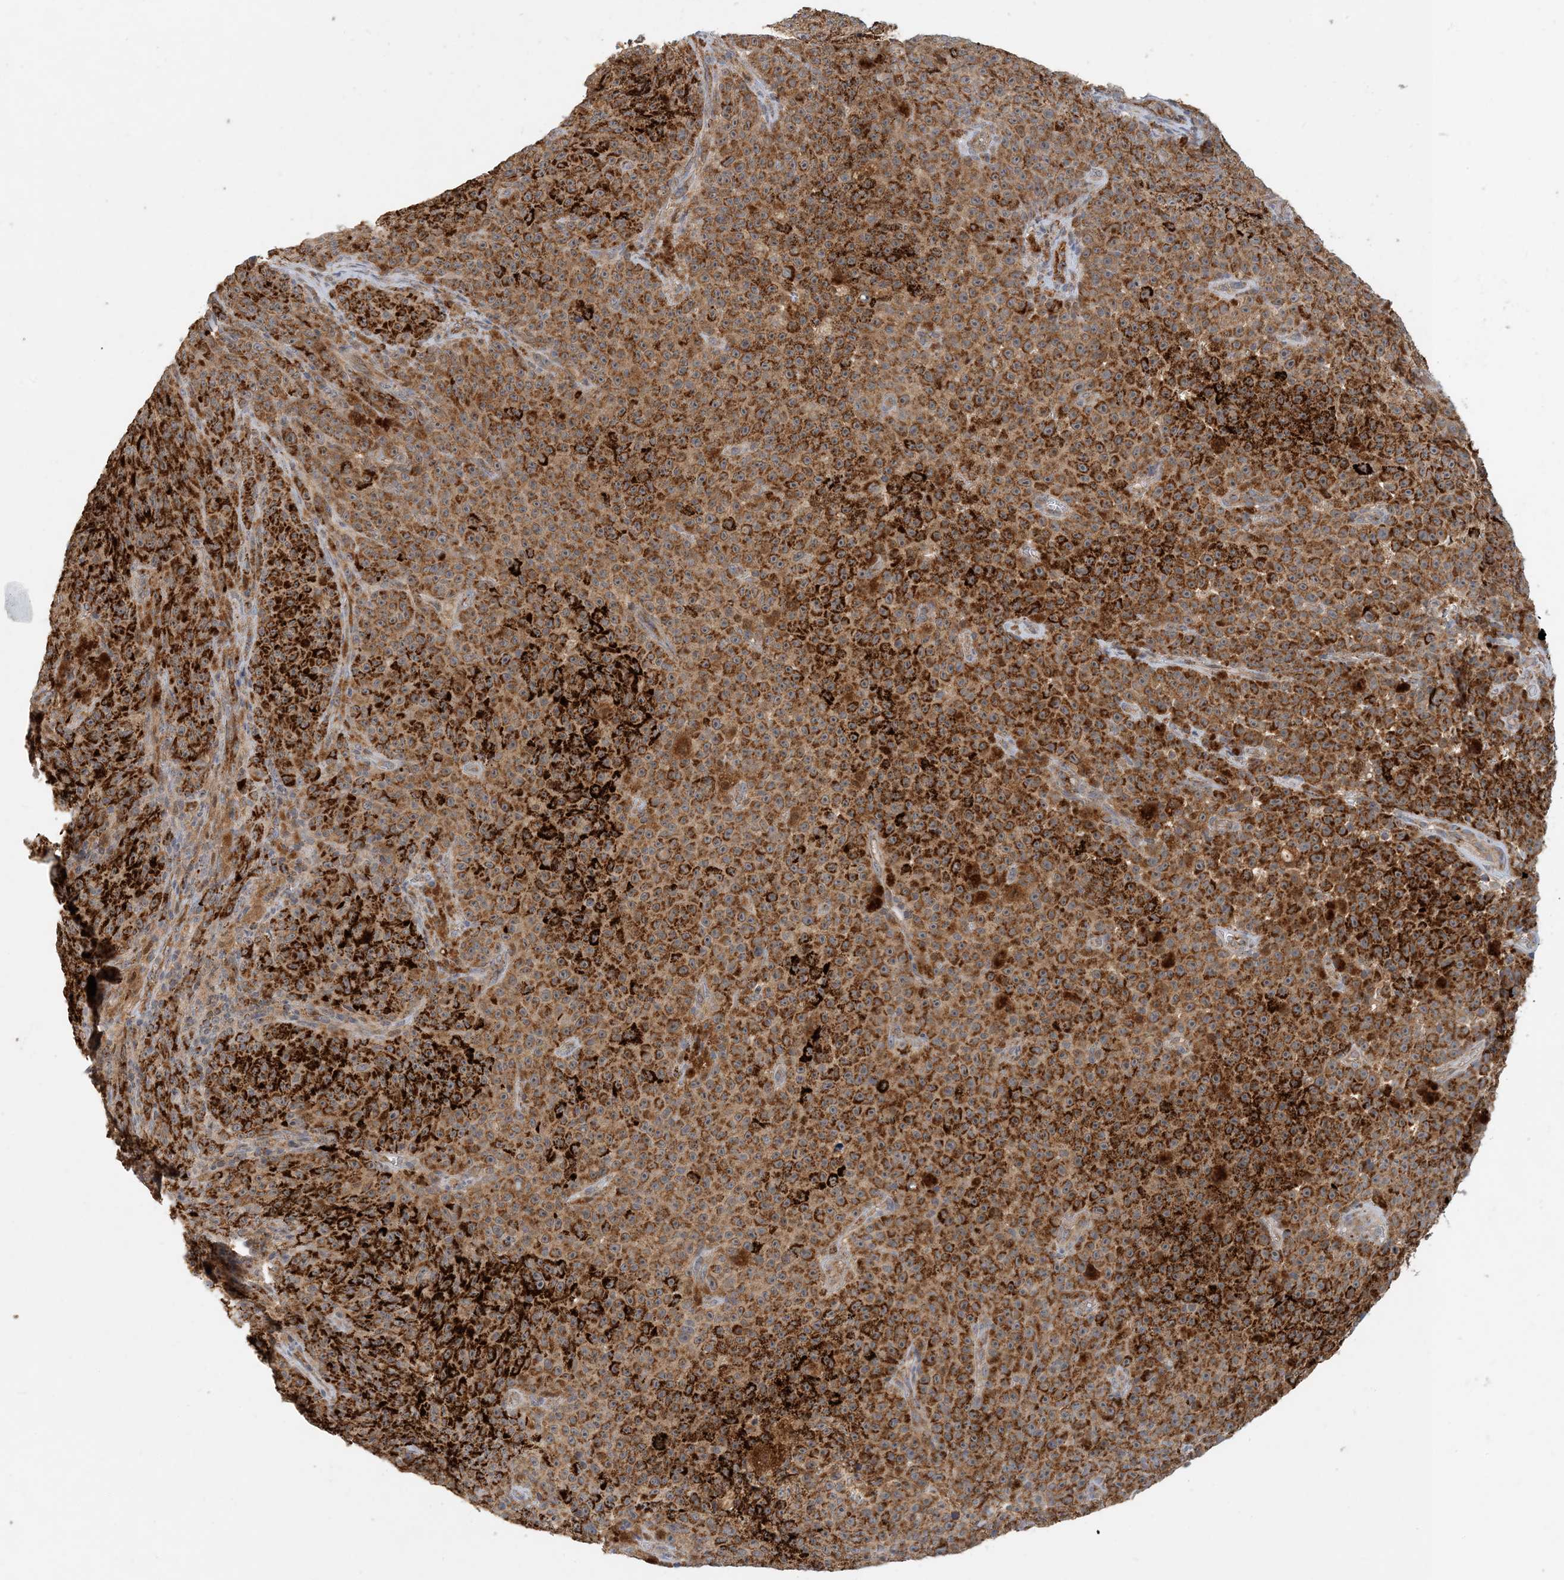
{"staining": {"intensity": "strong", "quantity": ">75%", "location": "cytoplasmic/membranous"}, "tissue": "melanoma", "cell_type": "Tumor cells", "image_type": "cancer", "snomed": [{"axis": "morphology", "description": "Malignant melanoma, NOS"}, {"axis": "topography", "description": "Skin"}], "caption": "Protein staining shows strong cytoplasmic/membranous expression in about >75% of tumor cells in melanoma.", "gene": "ZBTB3", "patient": {"sex": "female", "age": 82}}